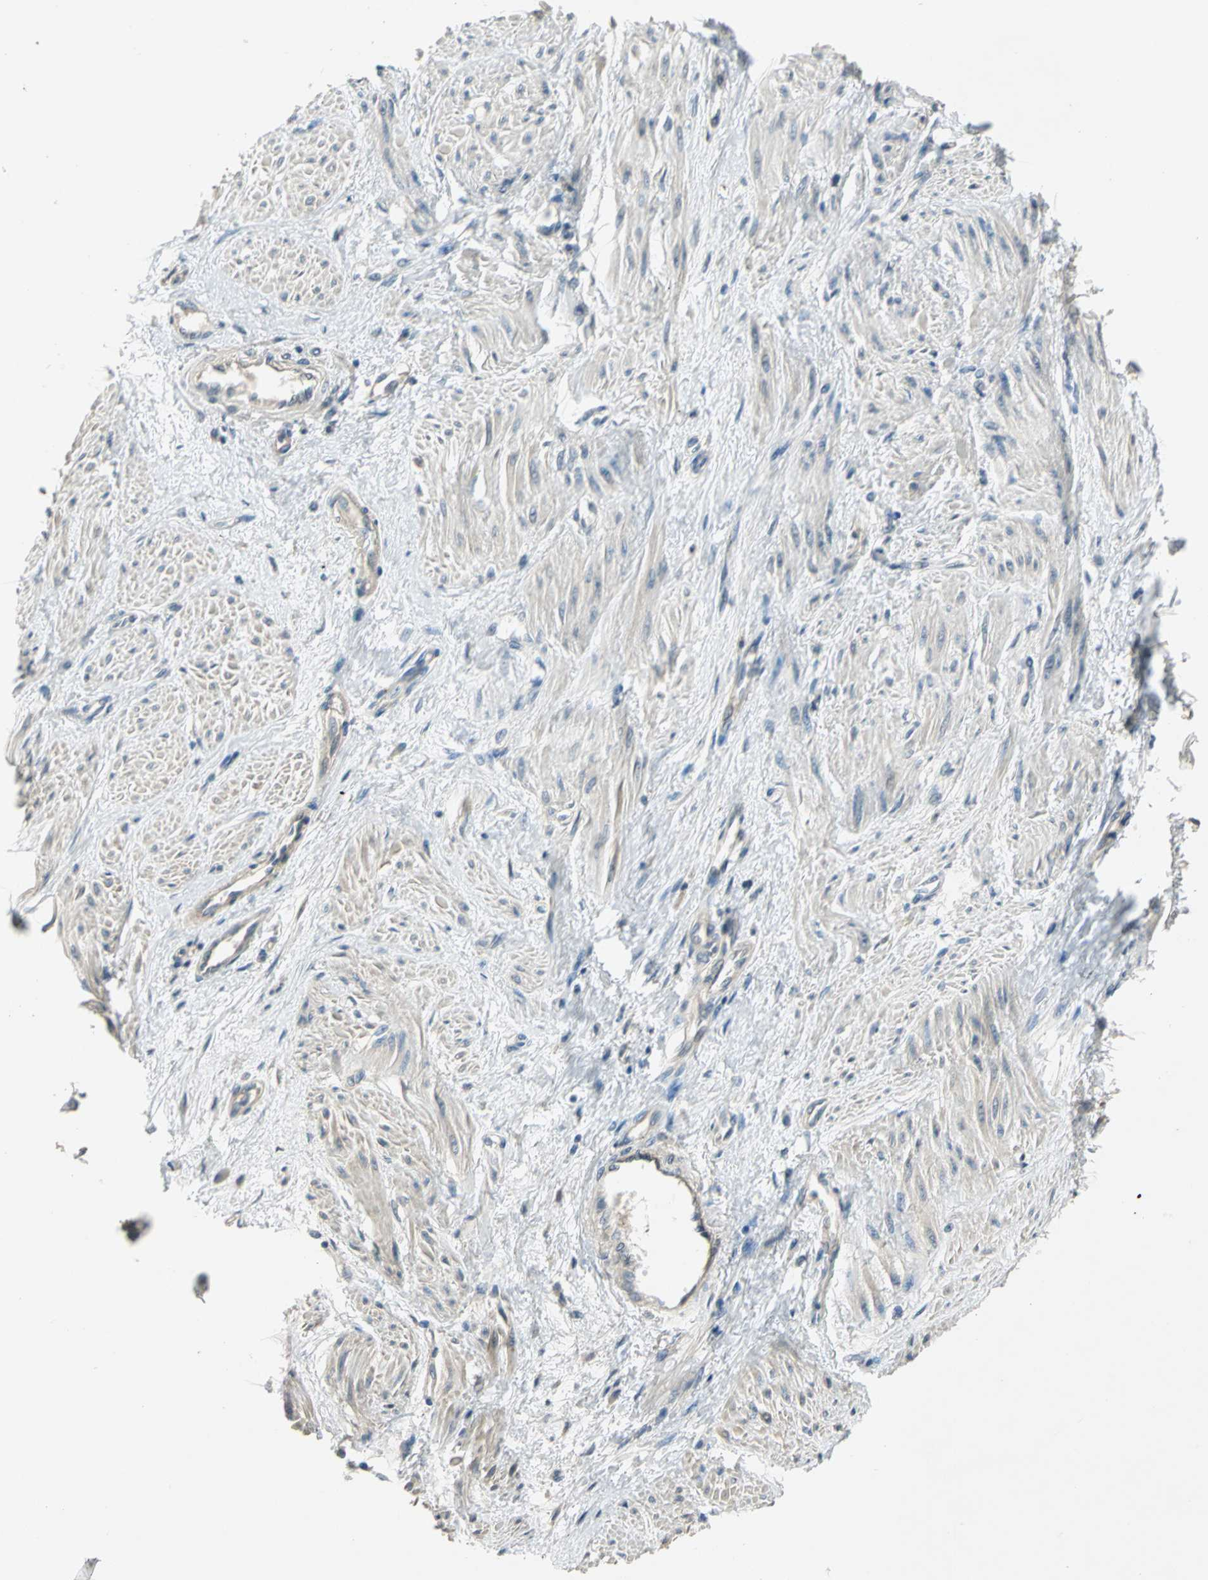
{"staining": {"intensity": "weak", "quantity": ">75%", "location": "cytoplasmic/membranous"}, "tissue": "smooth muscle", "cell_type": "Smooth muscle cells", "image_type": "normal", "snomed": [{"axis": "morphology", "description": "Normal tissue, NOS"}, {"axis": "topography", "description": "Smooth muscle"}, {"axis": "topography", "description": "Uterus"}], "caption": "Normal smooth muscle demonstrates weak cytoplasmic/membranous positivity in approximately >75% of smooth muscle cells, visualized by immunohistochemistry.", "gene": "PRKAA1", "patient": {"sex": "female", "age": 39}}